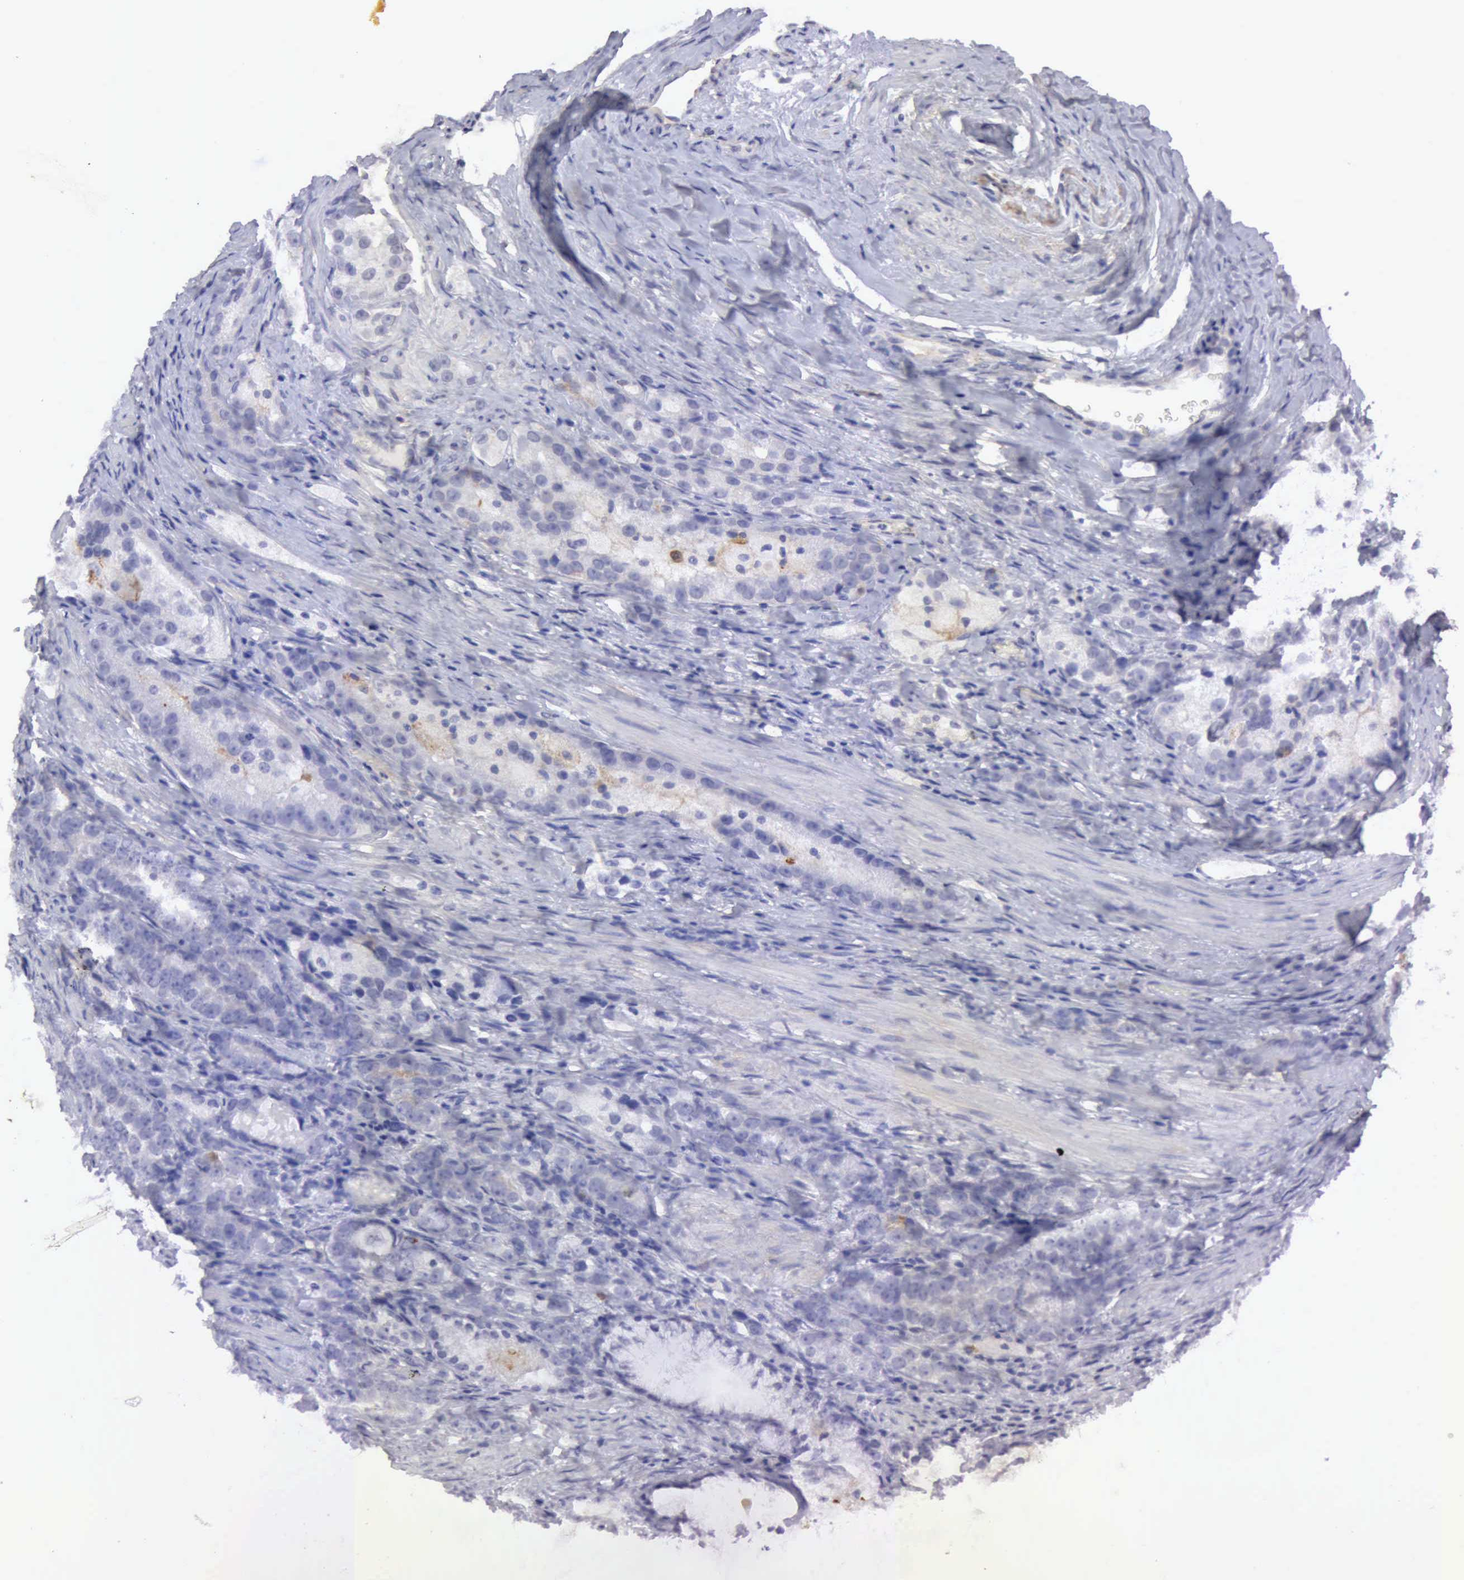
{"staining": {"intensity": "negative", "quantity": "none", "location": "none"}, "tissue": "prostate cancer", "cell_type": "Tumor cells", "image_type": "cancer", "snomed": [{"axis": "morphology", "description": "Adenocarcinoma, High grade"}, {"axis": "topography", "description": "Prostate"}], "caption": "Immunohistochemistry photomicrograph of human prostate high-grade adenocarcinoma stained for a protein (brown), which displays no positivity in tumor cells.", "gene": "TFRC", "patient": {"sex": "male", "age": 63}}